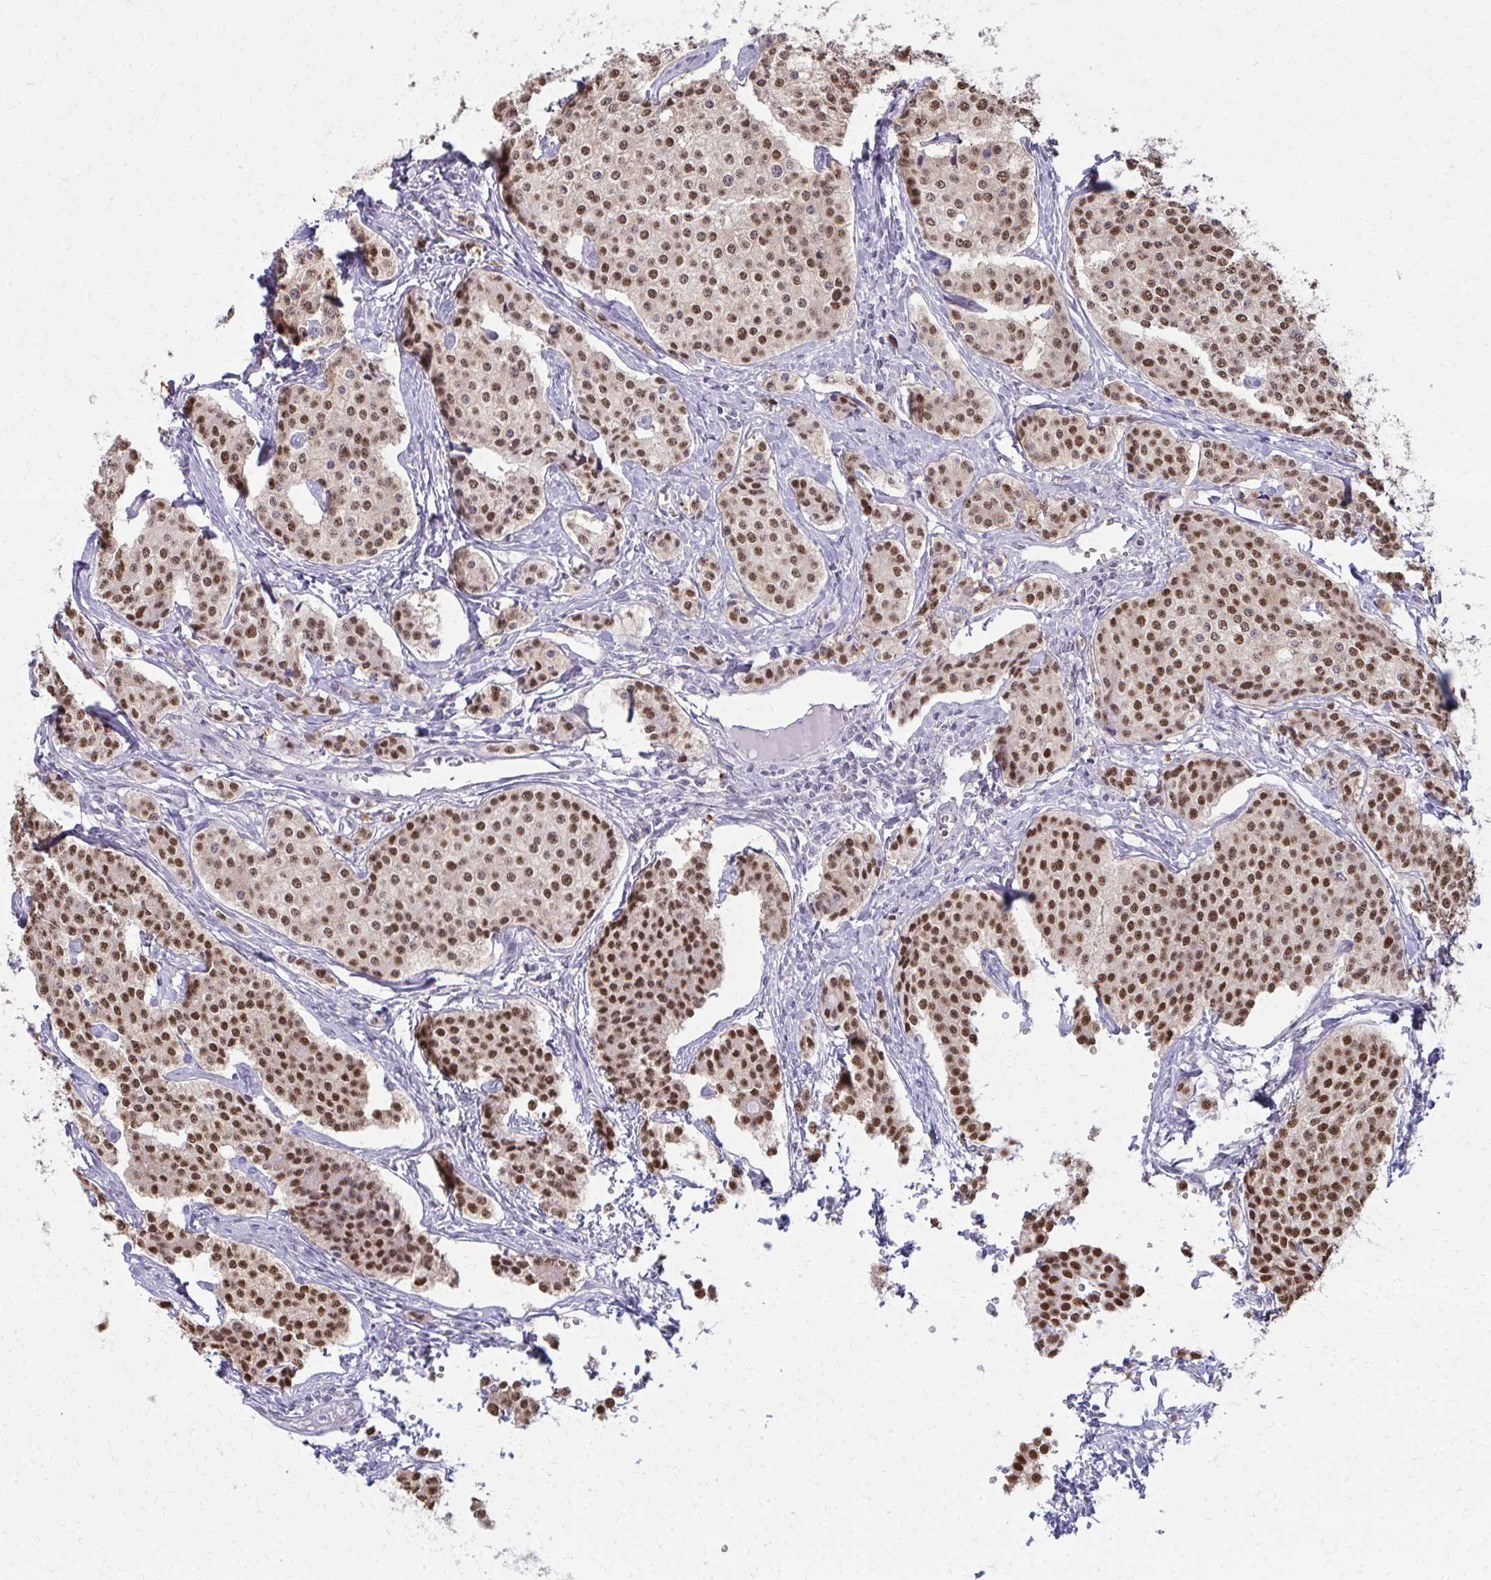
{"staining": {"intensity": "moderate", "quantity": ">75%", "location": "nuclear"}, "tissue": "carcinoid", "cell_type": "Tumor cells", "image_type": "cancer", "snomed": [{"axis": "morphology", "description": "Carcinoid, malignant, NOS"}, {"axis": "topography", "description": "Small intestine"}], "caption": "Moderate nuclear positivity for a protein is seen in about >75% of tumor cells of carcinoid (malignant) using immunohistochemistry.", "gene": "SCLY", "patient": {"sex": "female", "age": 64}}